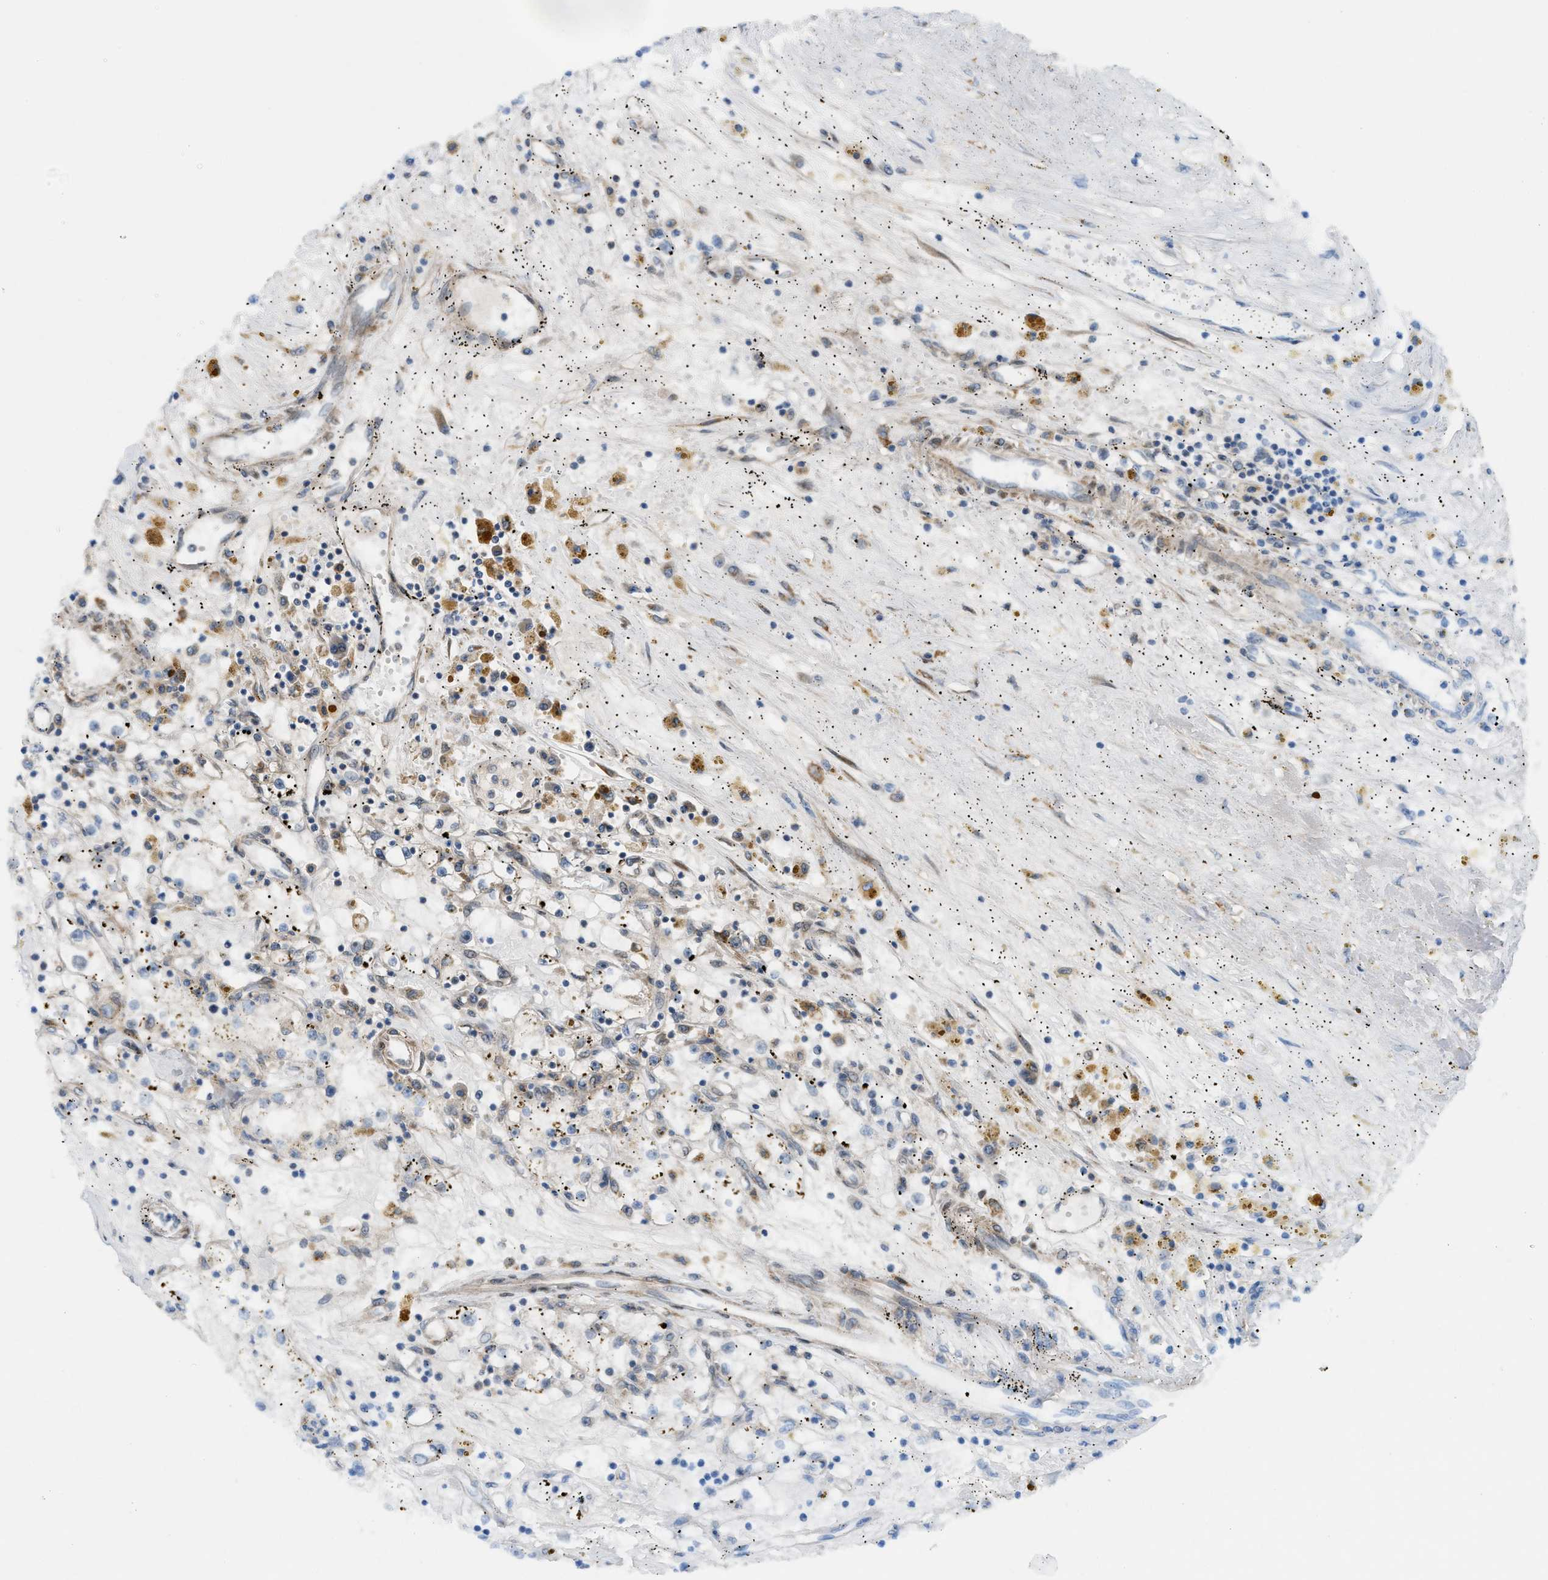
{"staining": {"intensity": "negative", "quantity": "none", "location": "none"}, "tissue": "renal cancer", "cell_type": "Tumor cells", "image_type": "cancer", "snomed": [{"axis": "morphology", "description": "Adenocarcinoma, NOS"}, {"axis": "topography", "description": "Kidney"}], "caption": "DAB (3,3'-diaminobenzidine) immunohistochemical staining of adenocarcinoma (renal) displays no significant expression in tumor cells.", "gene": "CYB5D1", "patient": {"sex": "male", "age": 56}}